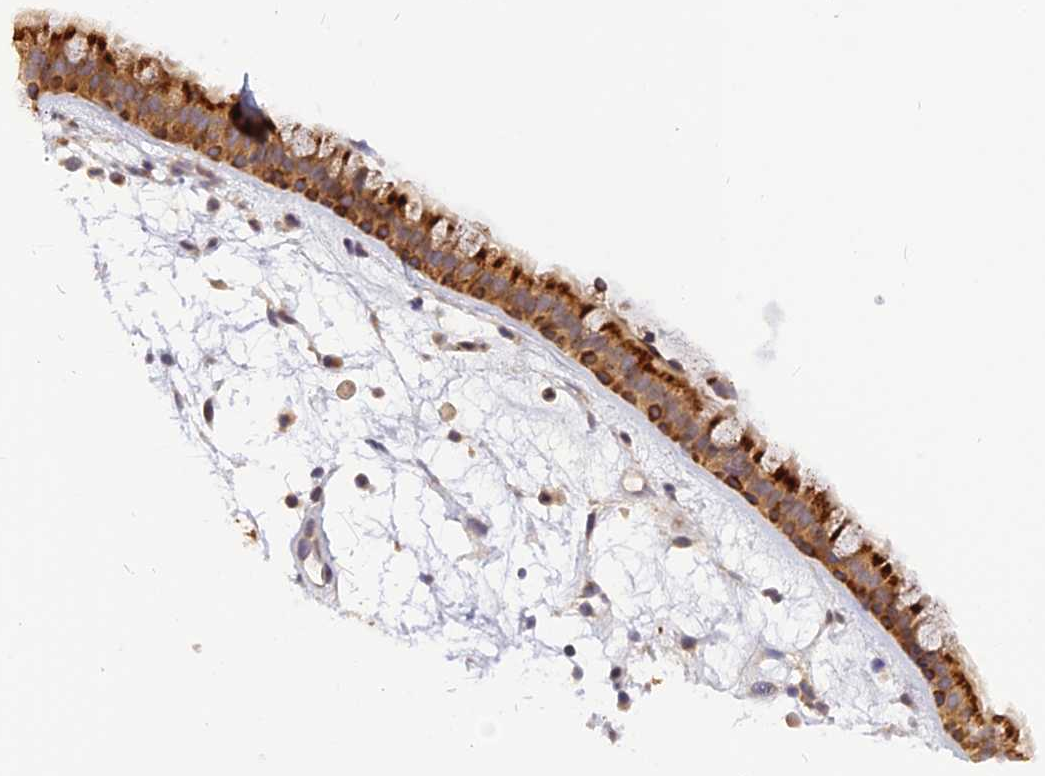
{"staining": {"intensity": "moderate", "quantity": ">75%", "location": "cytoplasmic/membranous"}, "tissue": "nasopharynx", "cell_type": "Respiratory epithelial cells", "image_type": "normal", "snomed": [{"axis": "morphology", "description": "Normal tissue, NOS"}, {"axis": "topography", "description": "Nasopharynx"}], "caption": "High-magnification brightfield microscopy of unremarkable nasopharynx stained with DAB (brown) and counterstained with hematoxylin (blue). respiratory epithelial cells exhibit moderate cytoplasmic/membranous staining is appreciated in about>75% of cells. (Stains: DAB in brown, nuclei in blue, Microscopy: brightfield microscopy at high magnification).", "gene": "FNIP2", "patient": {"sex": "male", "age": 82}}